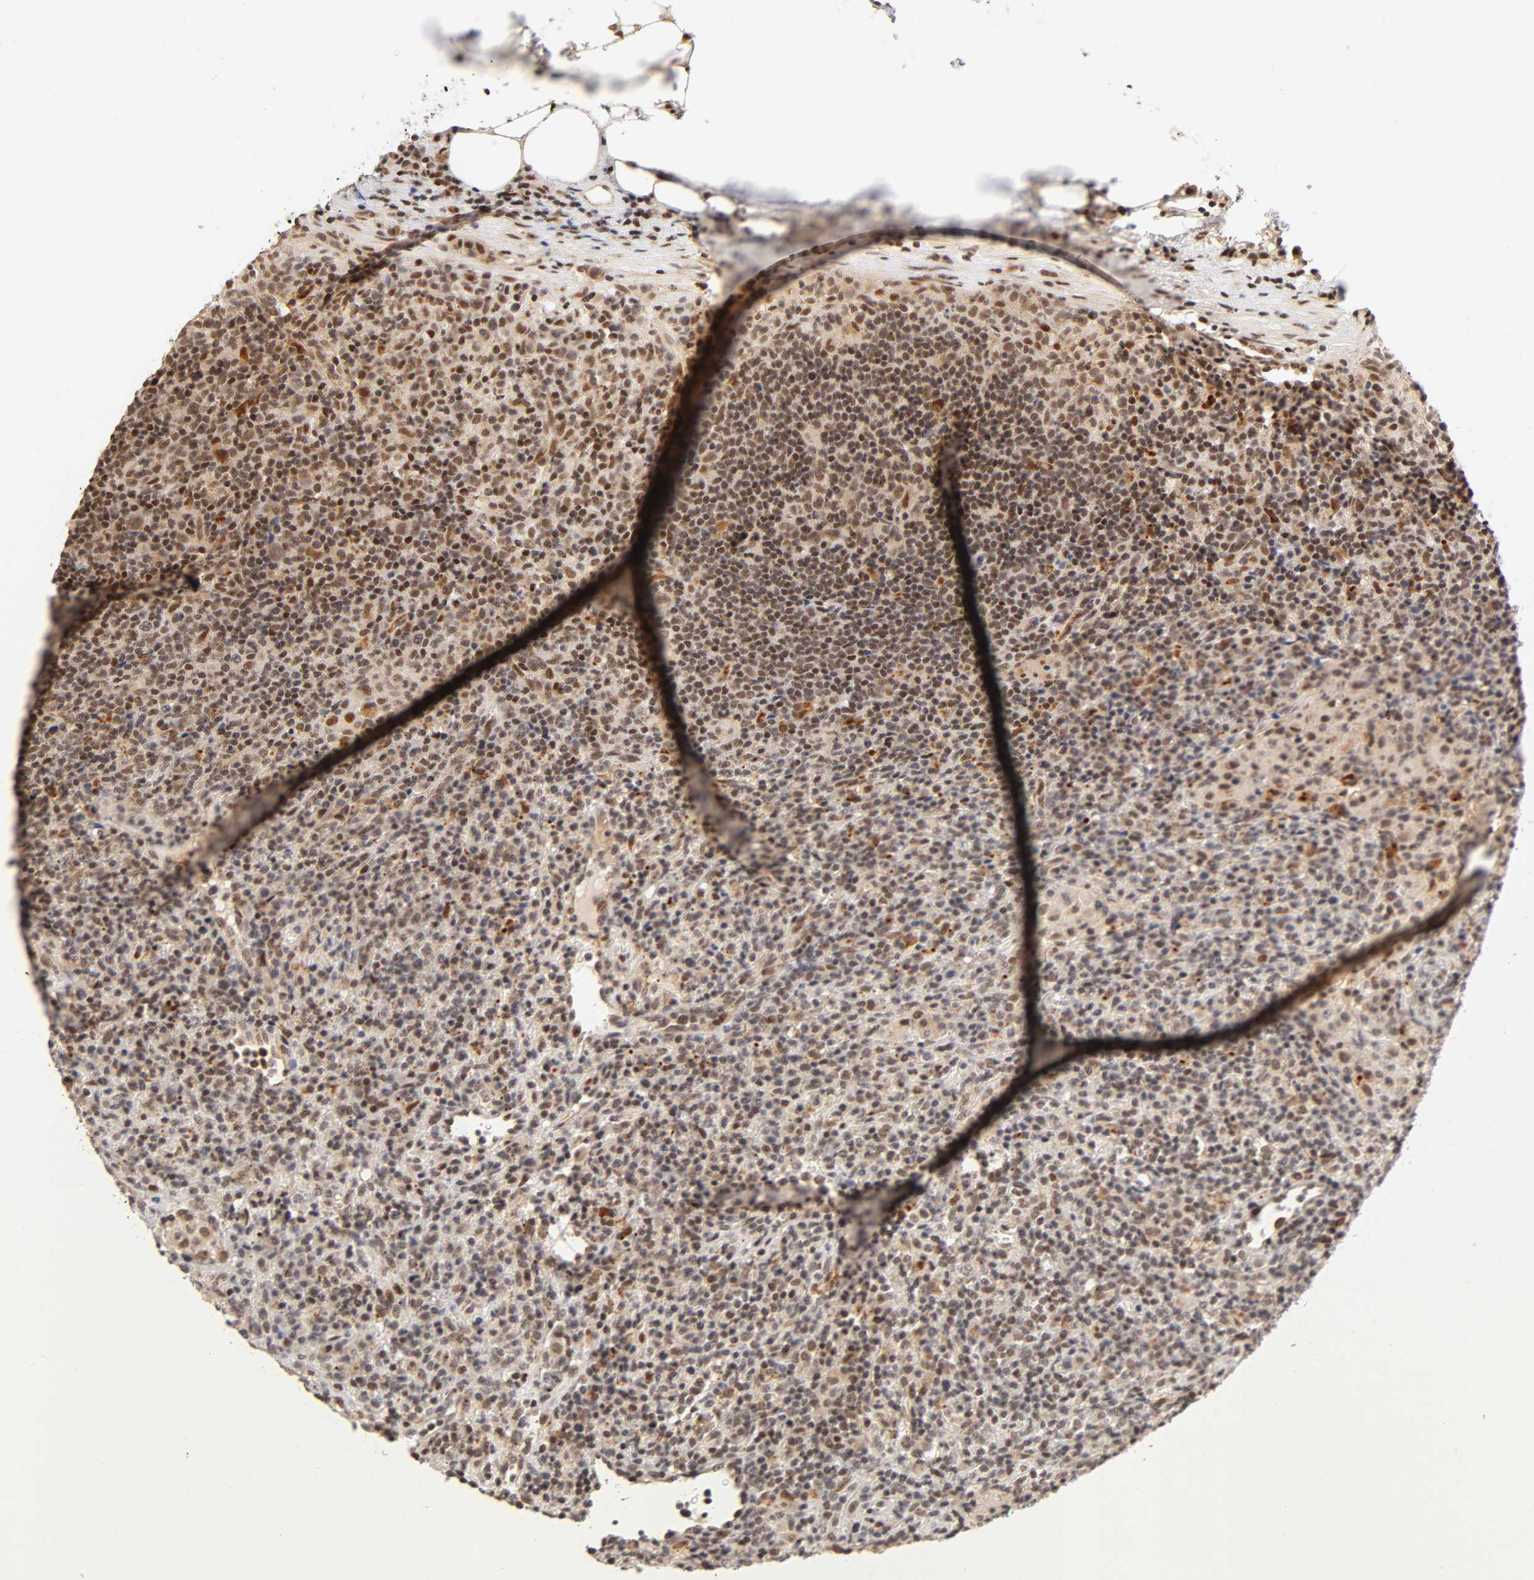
{"staining": {"intensity": "weak", "quantity": "25%-75%", "location": "cytoplasmic/membranous,nuclear"}, "tissue": "lymphoma", "cell_type": "Tumor cells", "image_type": "cancer", "snomed": [{"axis": "morphology", "description": "Hodgkin's disease, NOS"}, {"axis": "topography", "description": "Lymph node"}], "caption": "Lymphoma stained with a protein marker shows weak staining in tumor cells.", "gene": "TAF10", "patient": {"sex": "male", "age": 65}}